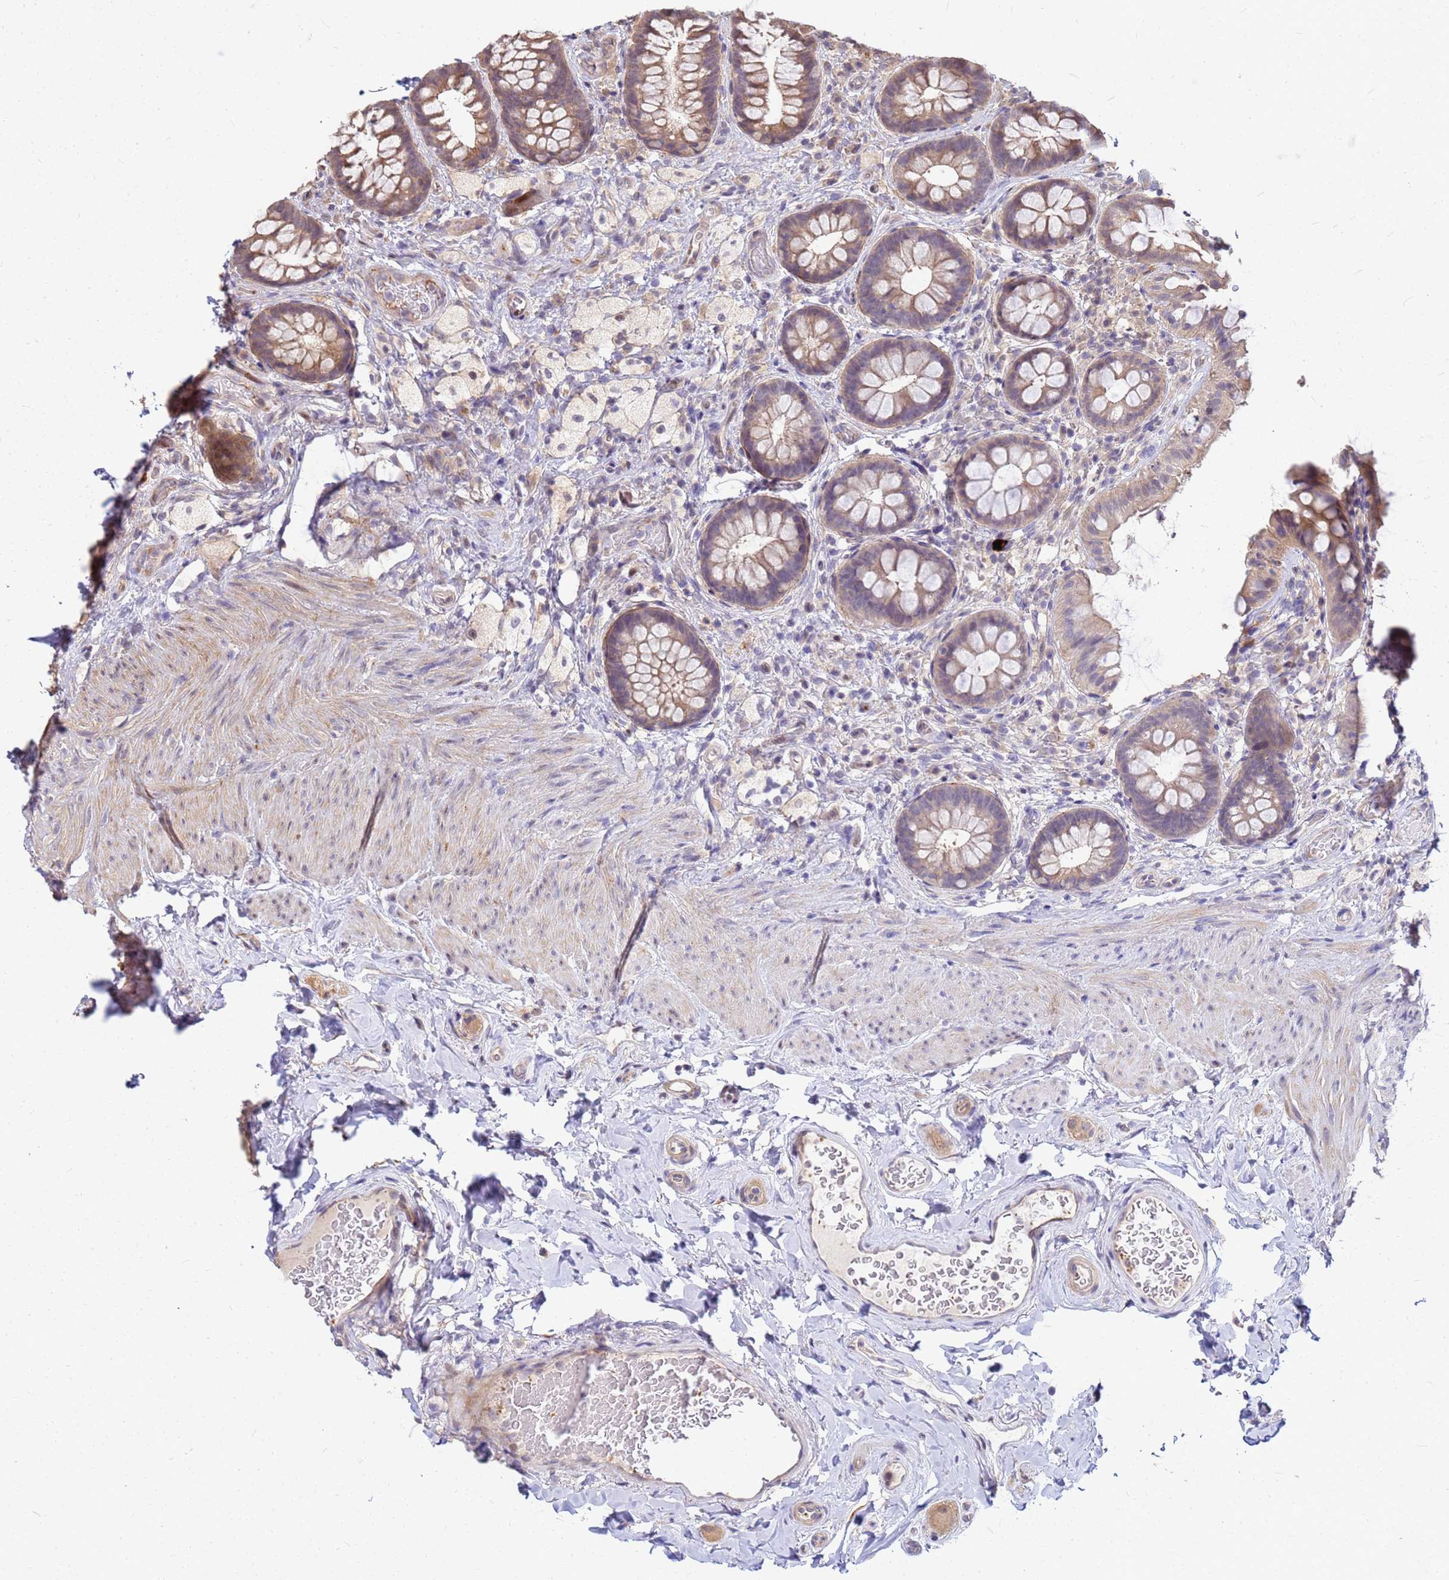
{"staining": {"intensity": "moderate", "quantity": "25%-75%", "location": "cytoplasmic/membranous"}, "tissue": "rectum", "cell_type": "Glandular cells", "image_type": "normal", "snomed": [{"axis": "morphology", "description": "Normal tissue, NOS"}, {"axis": "topography", "description": "Rectum"}, {"axis": "topography", "description": "Peripheral nerve tissue"}], "caption": "IHC image of unremarkable rectum: rectum stained using immunohistochemistry (IHC) exhibits medium levels of moderate protein expression localized specifically in the cytoplasmic/membranous of glandular cells, appearing as a cytoplasmic/membranous brown color.", "gene": "DUS4L", "patient": {"sex": "female", "age": 69}}